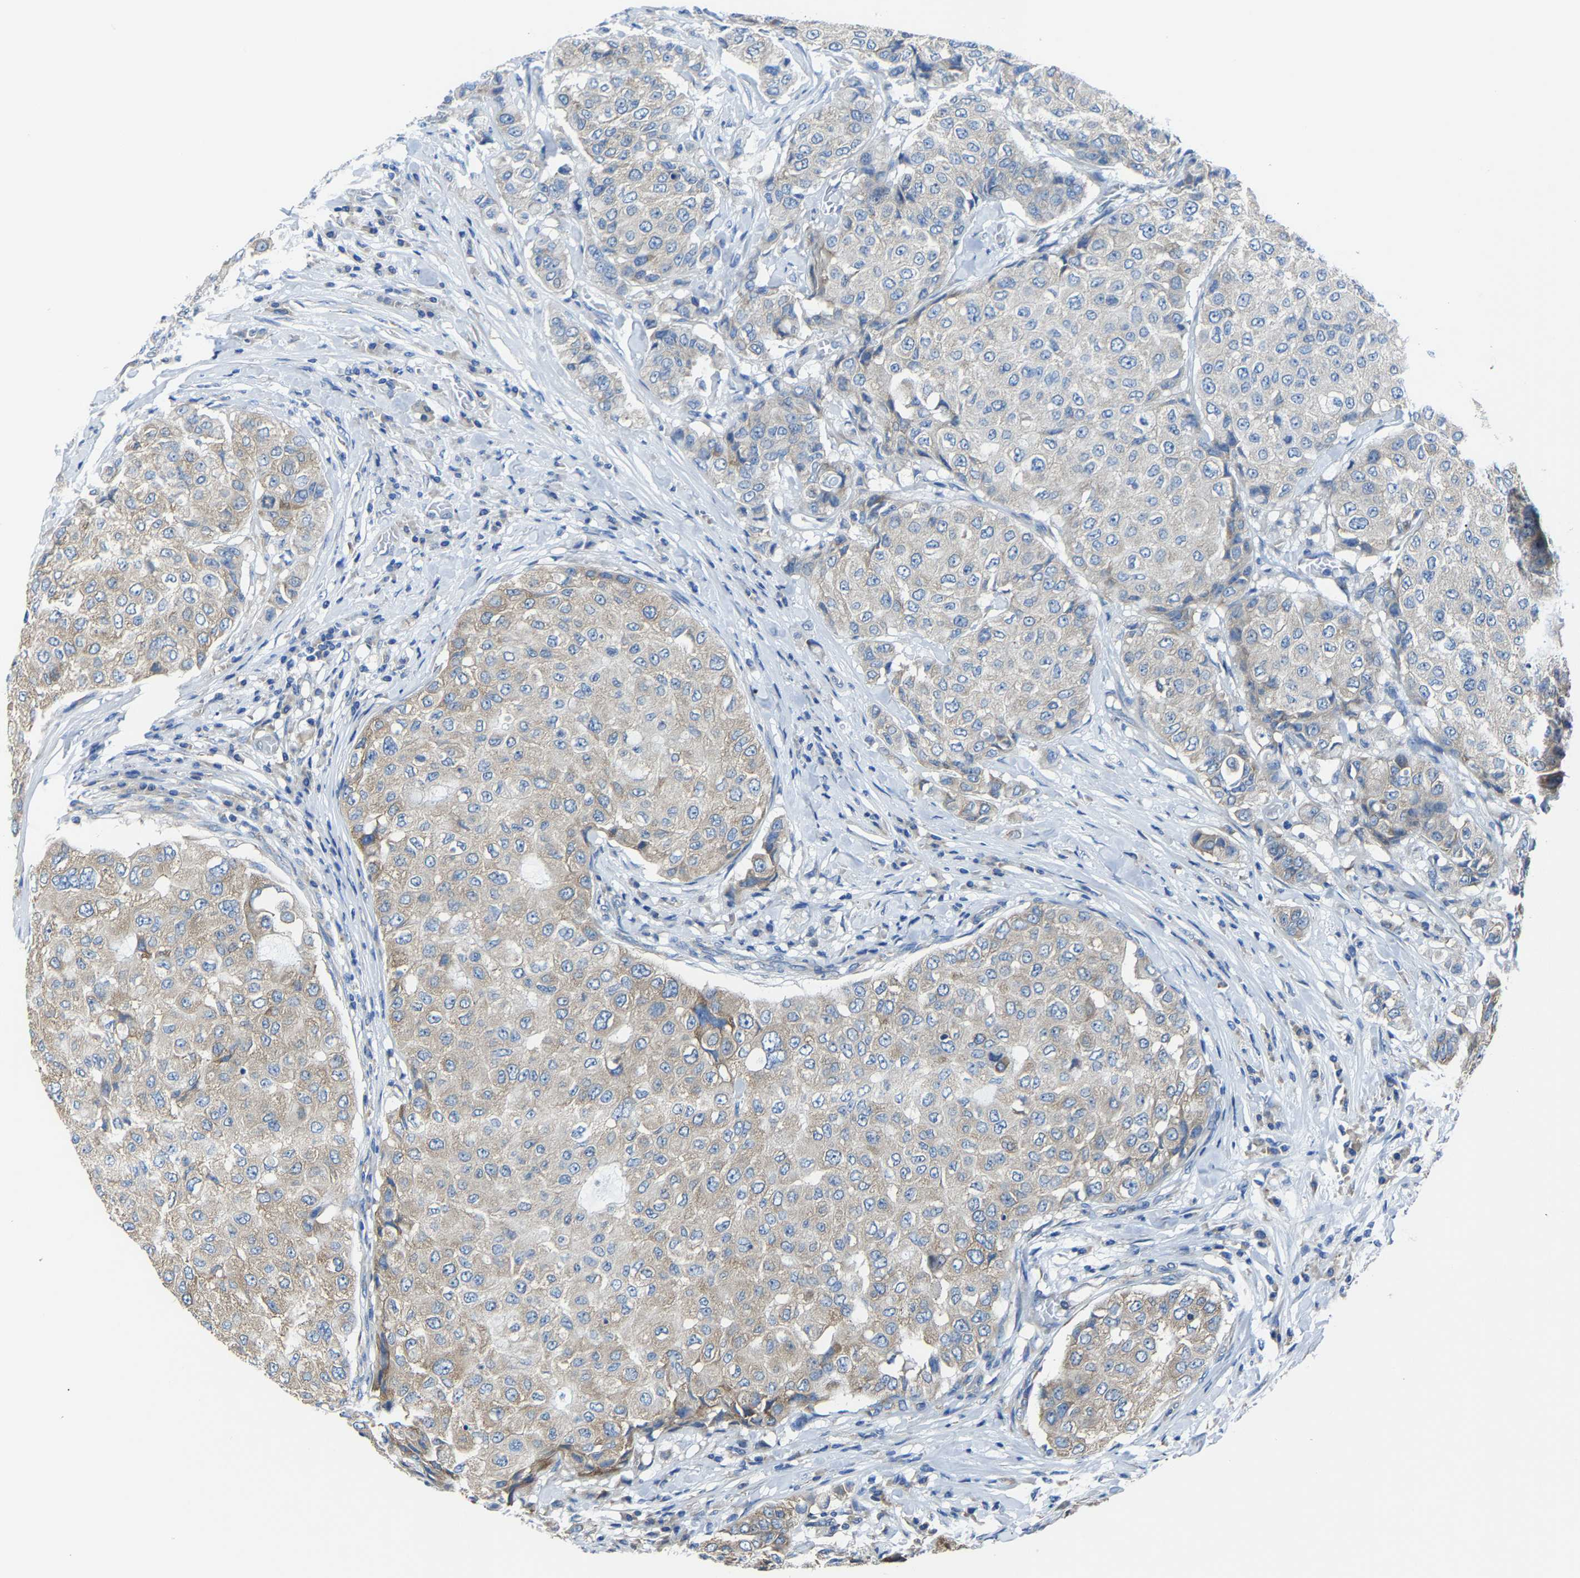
{"staining": {"intensity": "moderate", "quantity": ">75%", "location": "cytoplasmic/membranous"}, "tissue": "breast cancer", "cell_type": "Tumor cells", "image_type": "cancer", "snomed": [{"axis": "morphology", "description": "Duct carcinoma"}, {"axis": "topography", "description": "Breast"}], "caption": "This photomicrograph demonstrates IHC staining of human breast cancer (invasive ductal carcinoma), with medium moderate cytoplasmic/membranous expression in approximately >75% of tumor cells.", "gene": "G3BP2", "patient": {"sex": "female", "age": 27}}